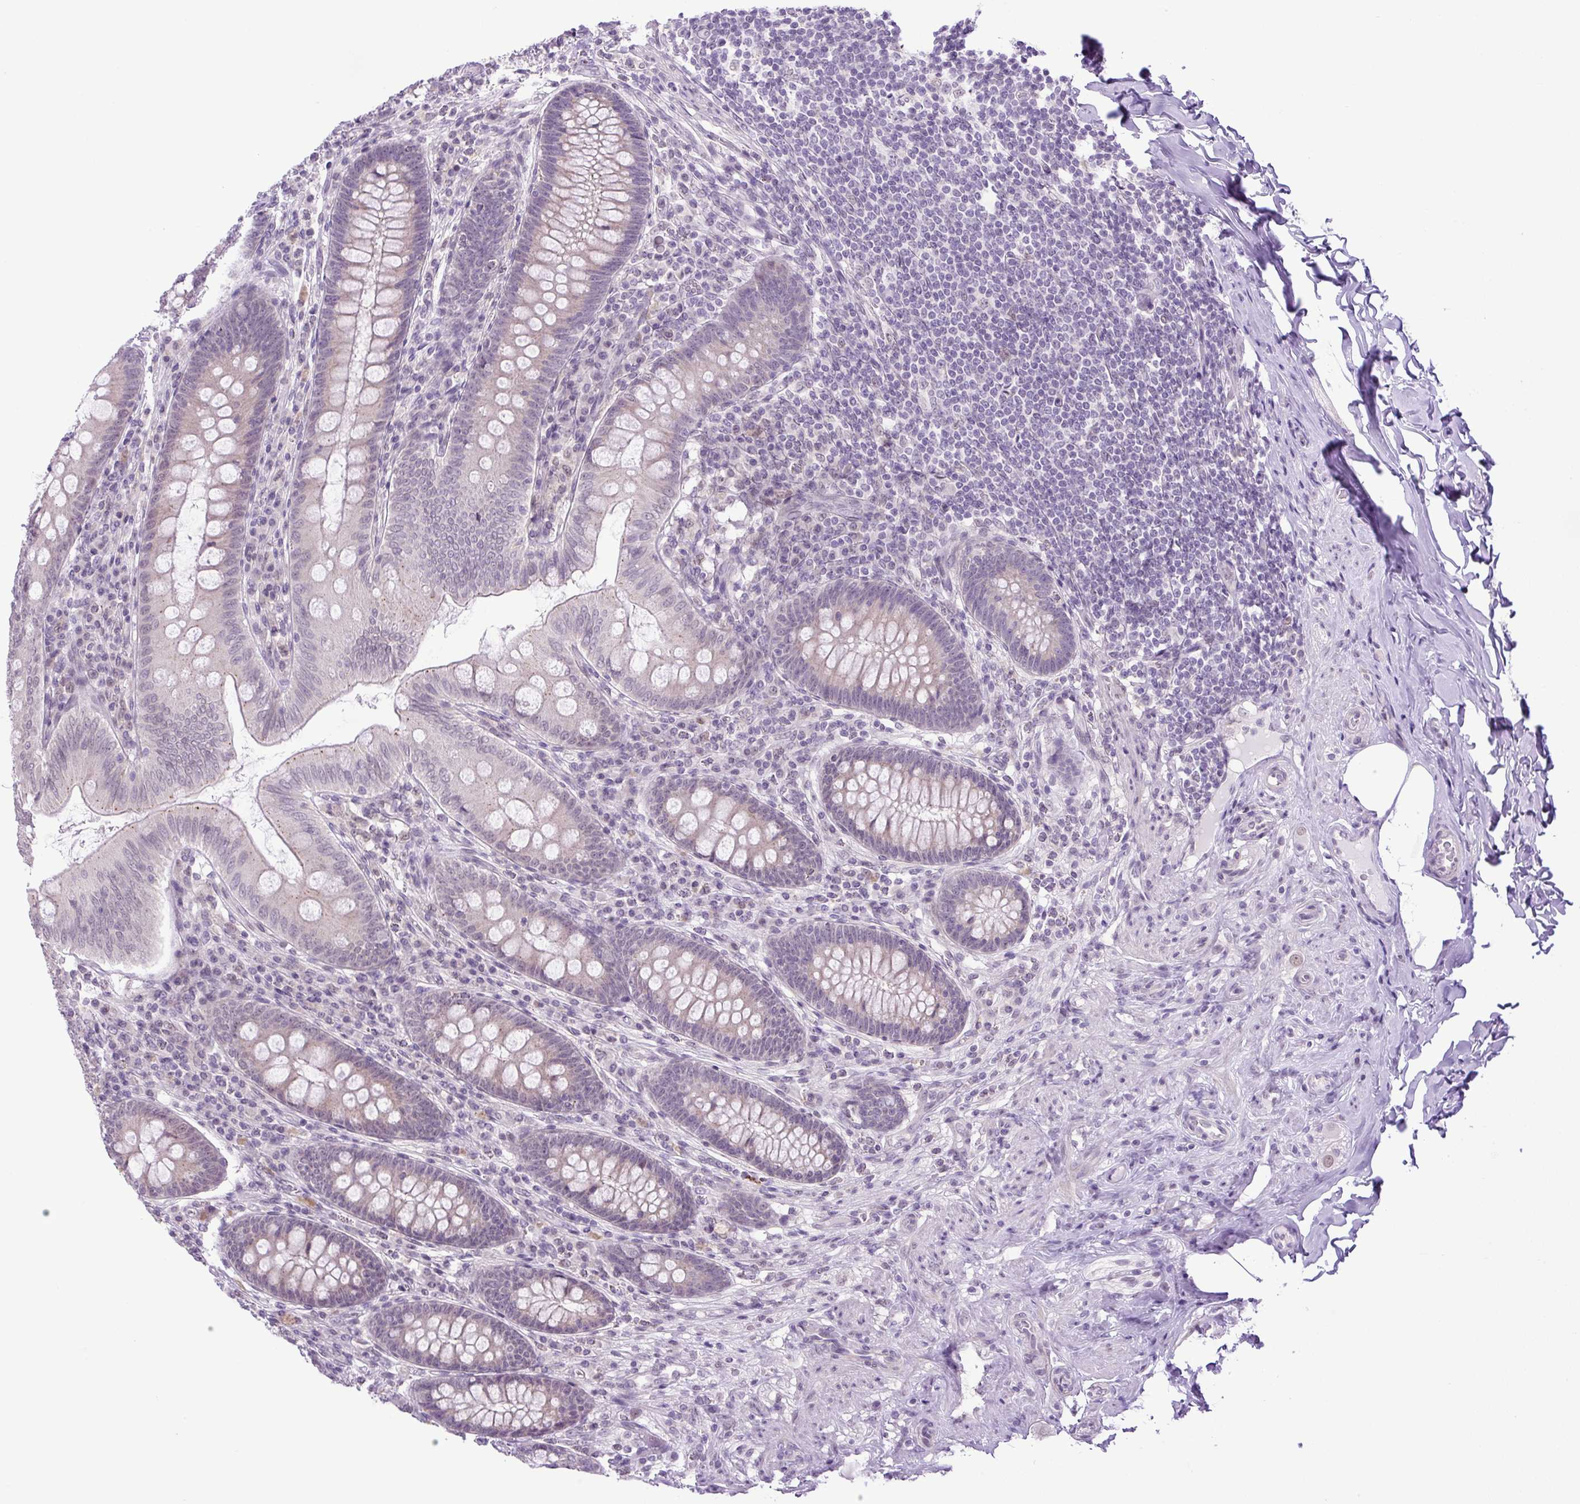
{"staining": {"intensity": "negative", "quantity": "none", "location": "none"}, "tissue": "appendix", "cell_type": "Glandular cells", "image_type": "normal", "snomed": [{"axis": "morphology", "description": "Normal tissue, NOS"}, {"axis": "topography", "description": "Appendix"}], "caption": "Immunohistochemistry (IHC) image of normal appendix stained for a protein (brown), which demonstrates no positivity in glandular cells.", "gene": "KPNA1", "patient": {"sex": "male", "age": 71}}